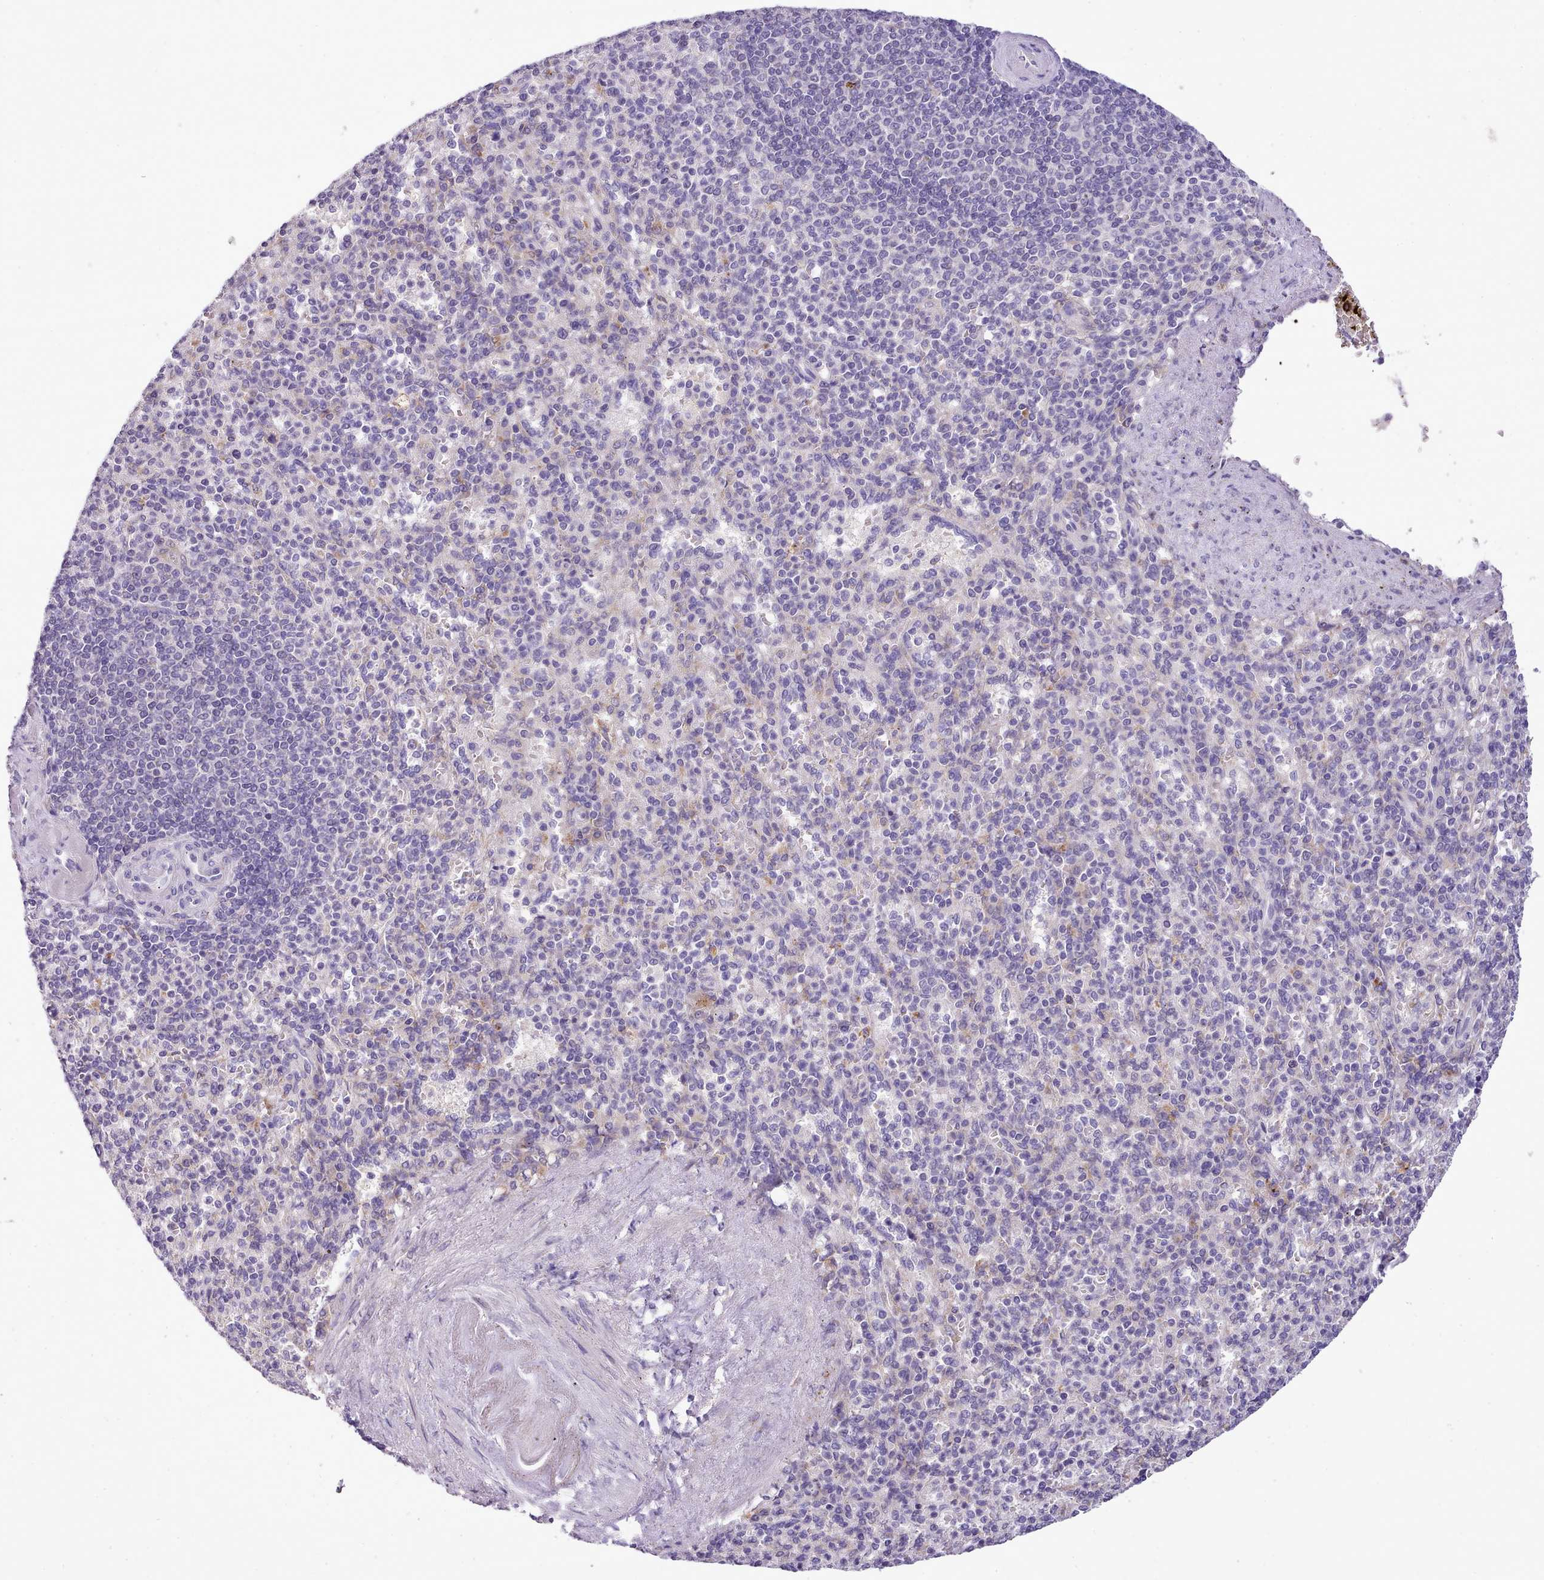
{"staining": {"intensity": "negative", "quantity": "none", "location": "none"}, "tissue": "spleen", "cell_type": "Cells in red pulp", "image_type": "normal", "snomed": [{"axis": "morphology", "description": "Normal tissue, NOS"}, {"axis": "topography", "description": "Spleen"}], "caption": "This is an immunohistochemistry micrograph of unremarkable spleen. There is no staining in cells in red pulp.", "gene": "FAM83E", "patient": {"sex": "female", "age": 74}}